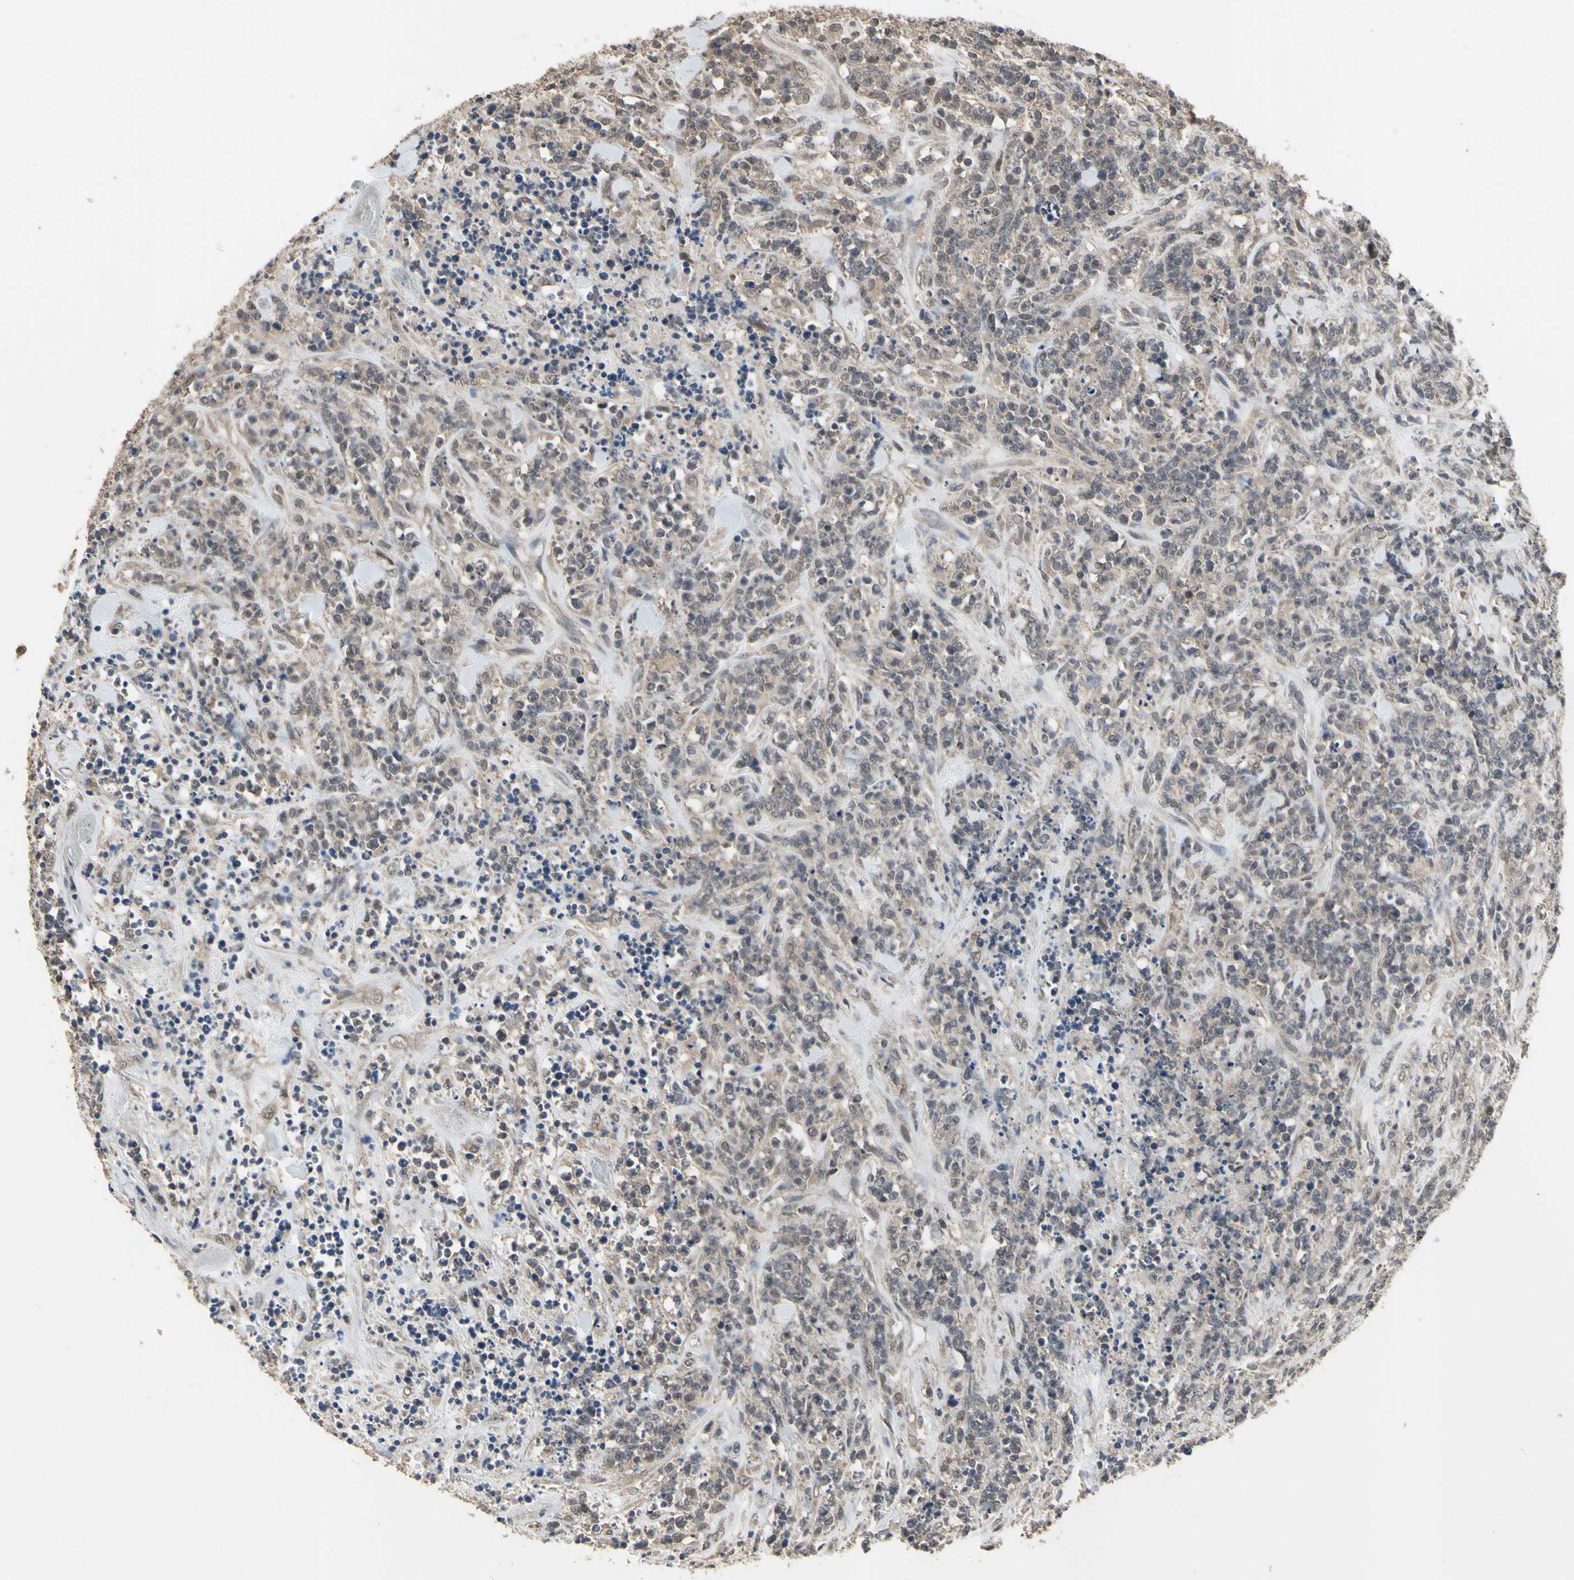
{"staining": {"intensity": "weak", "quantity": ">75%", "location": "cytoplasmic/membranous,nuclear"}, "tissue": "lymphoma", "cell_type": "Tumor cells", "image_type": "cancer", "snomed": [{"axis": "morphology", "description": "Malignant lymphoma, non-Hodgkin's type, High grade"}, {"axis": "topography", "description": "Soft tissue"}], "caption": "Lymphoma tissue shows weak cytoplasmic/membranous and nuclear expression in approximately >75% of tumor cells, visualized by immunohistochemistry.", "gene": "ZNF174", "patient": {"sex": "male", "age": 18}}